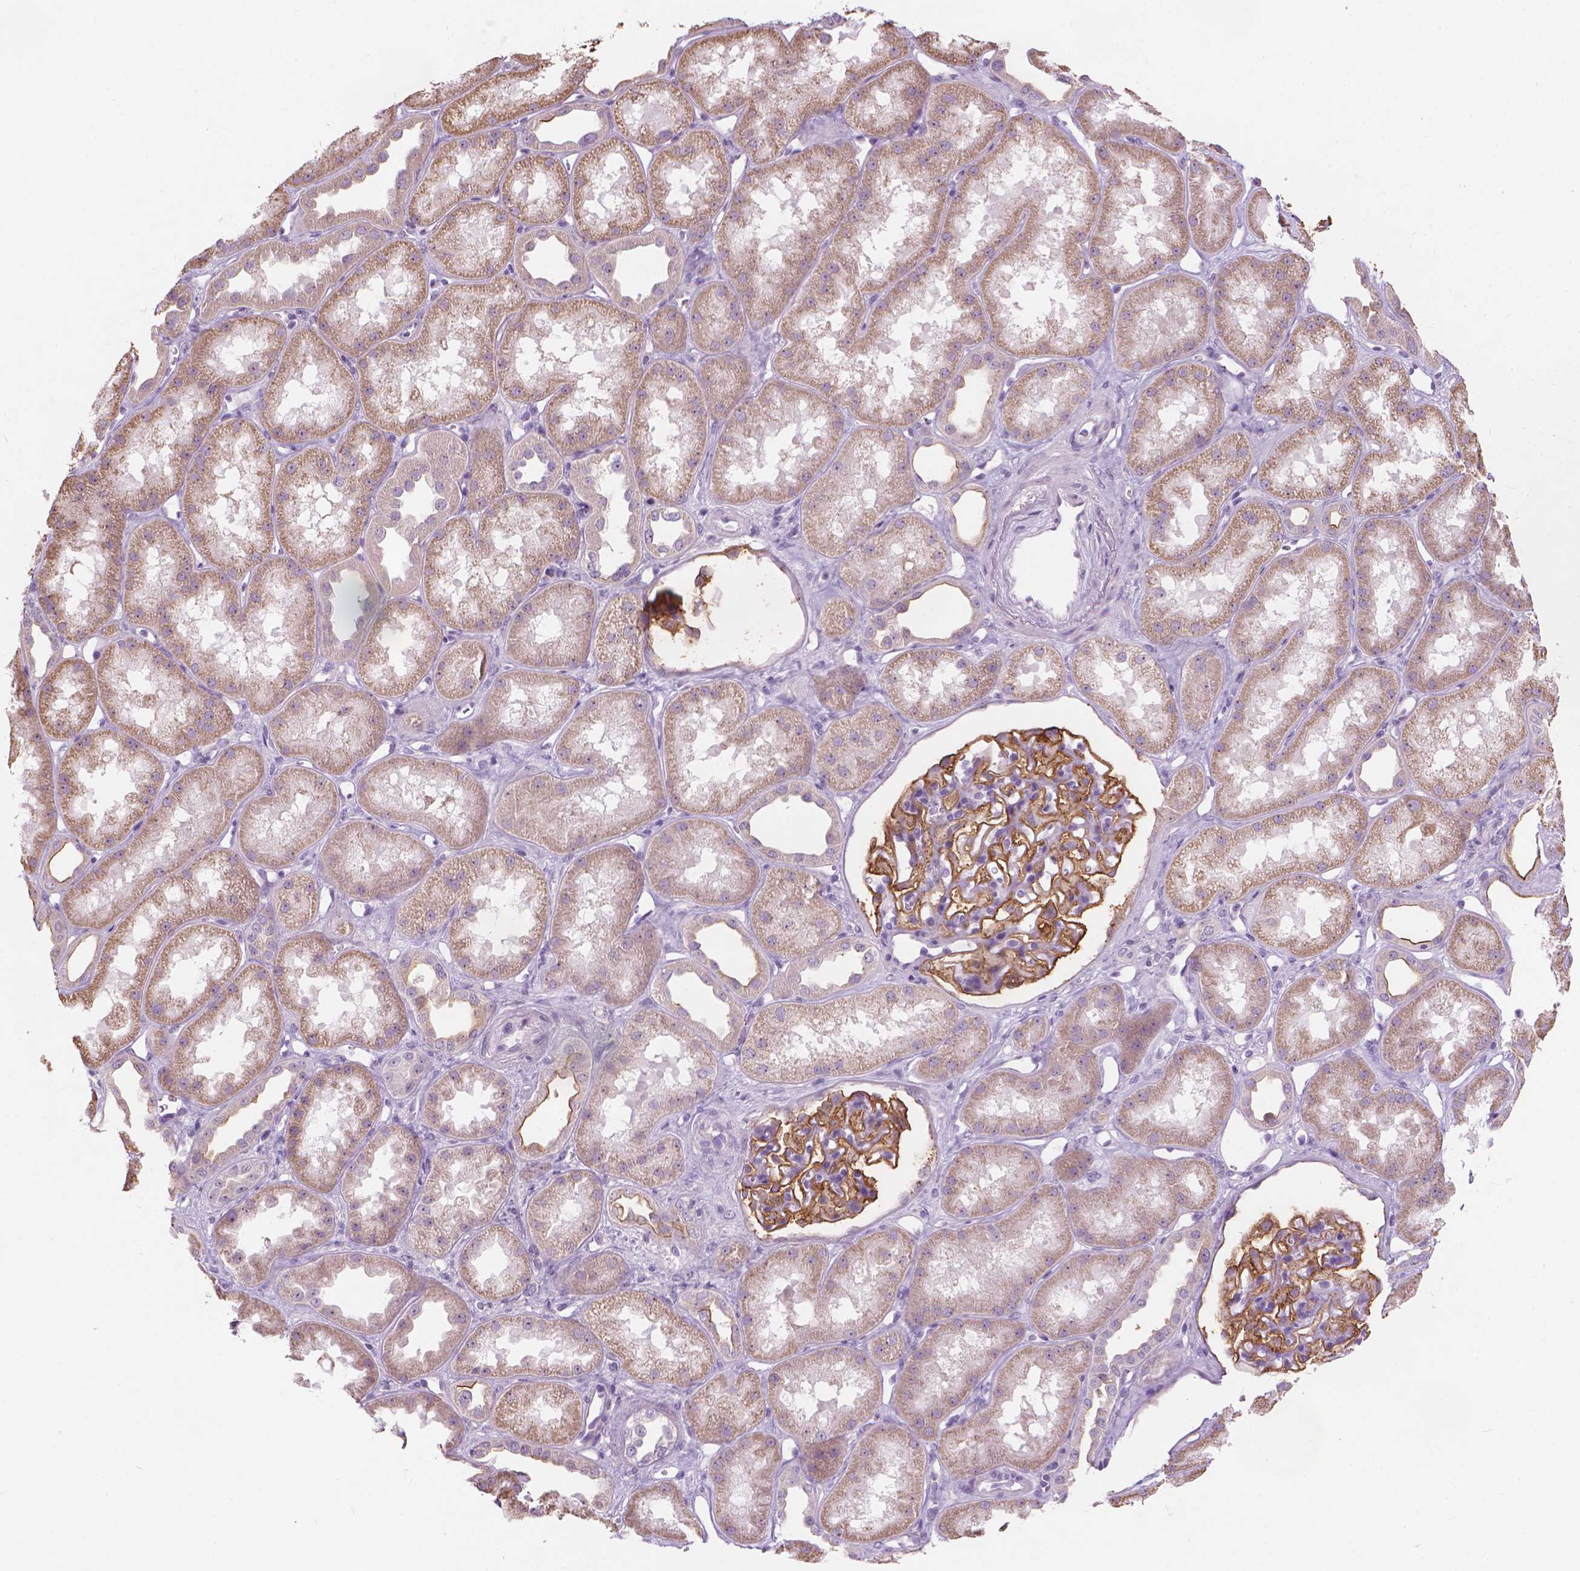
{"staining": {"intensity": "moderate", "quantity": "25%-75%", "location": "cytoplasmic/membranous"}, "tissue": "kidney", "cell_type": "Cells in glomeruli", "image_type": "normal", "snomed": [{"axis": "morphology", "description": "Normal tissue, NOS"}, {"axis": "topography", "description": "Kidney"}], "caption": "About 25%-75% of cells in glomeruli in normal human kidney demonstrate moderate cytoplasmic/membranous protein staining as visualized by brown immunohistochemical staining.", "gene": "GPRC5A", "patient": {"sex": "male", "age": 61}}